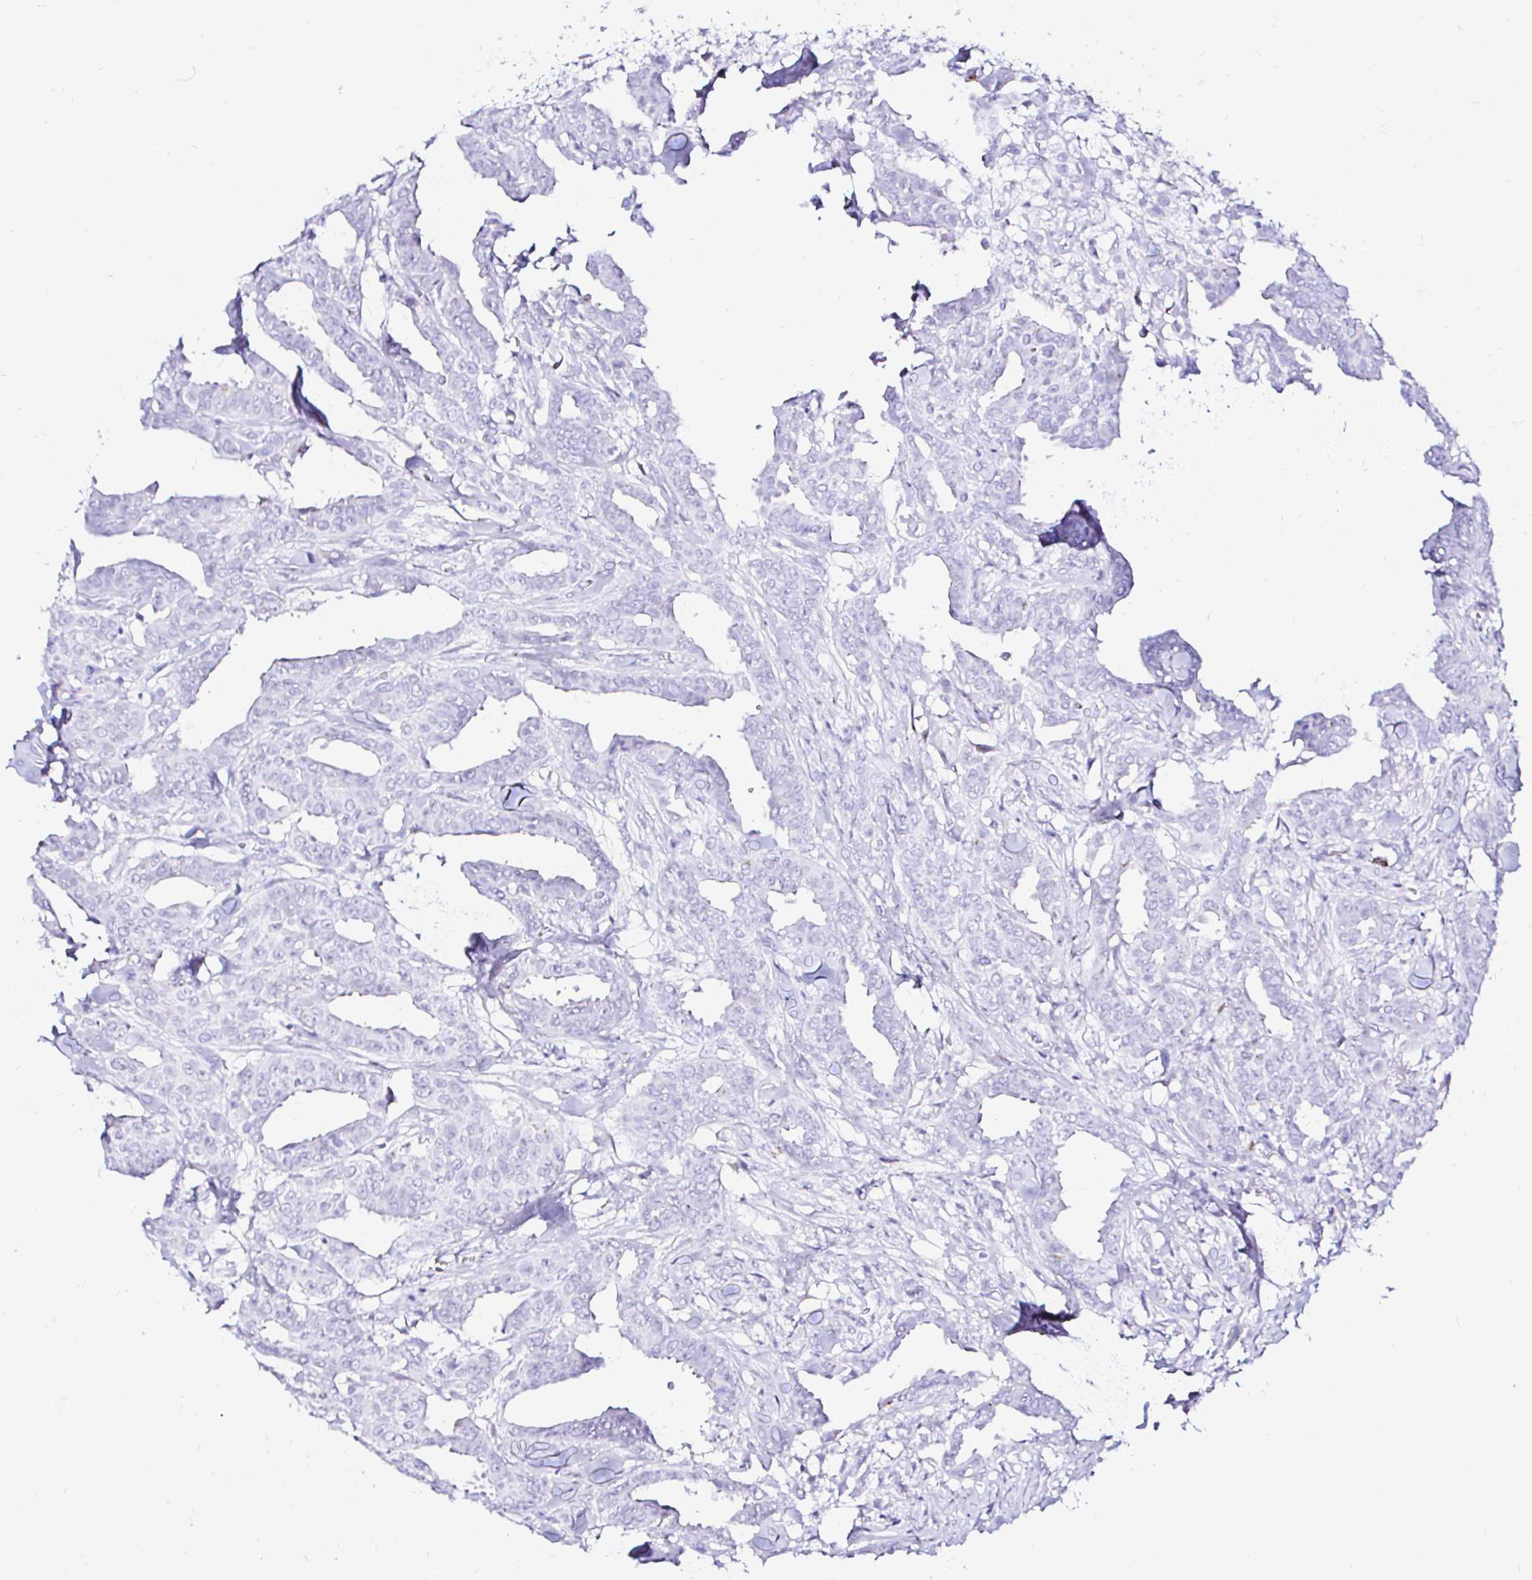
{"staining": {"intensity": "strong", "quantity": "<25%", "location": "cytoplasmic/membranous"}, "tissue": "breast cancer", "cell_type": "Tumor cells", "image_type": "cancer", "snomed": [{"axis": "morphology", "description": "Duct carcinoma"}, {"axis": "topography", "description": "Breast"}], "caption": "Strong cytoplasmic/membranous protein staining is appreciated in about <25% of tumor cells in breast infiltrating ductal carcinoma.", "gene": "ZNF432", "patient": {"sex": "female", "age": 45}}